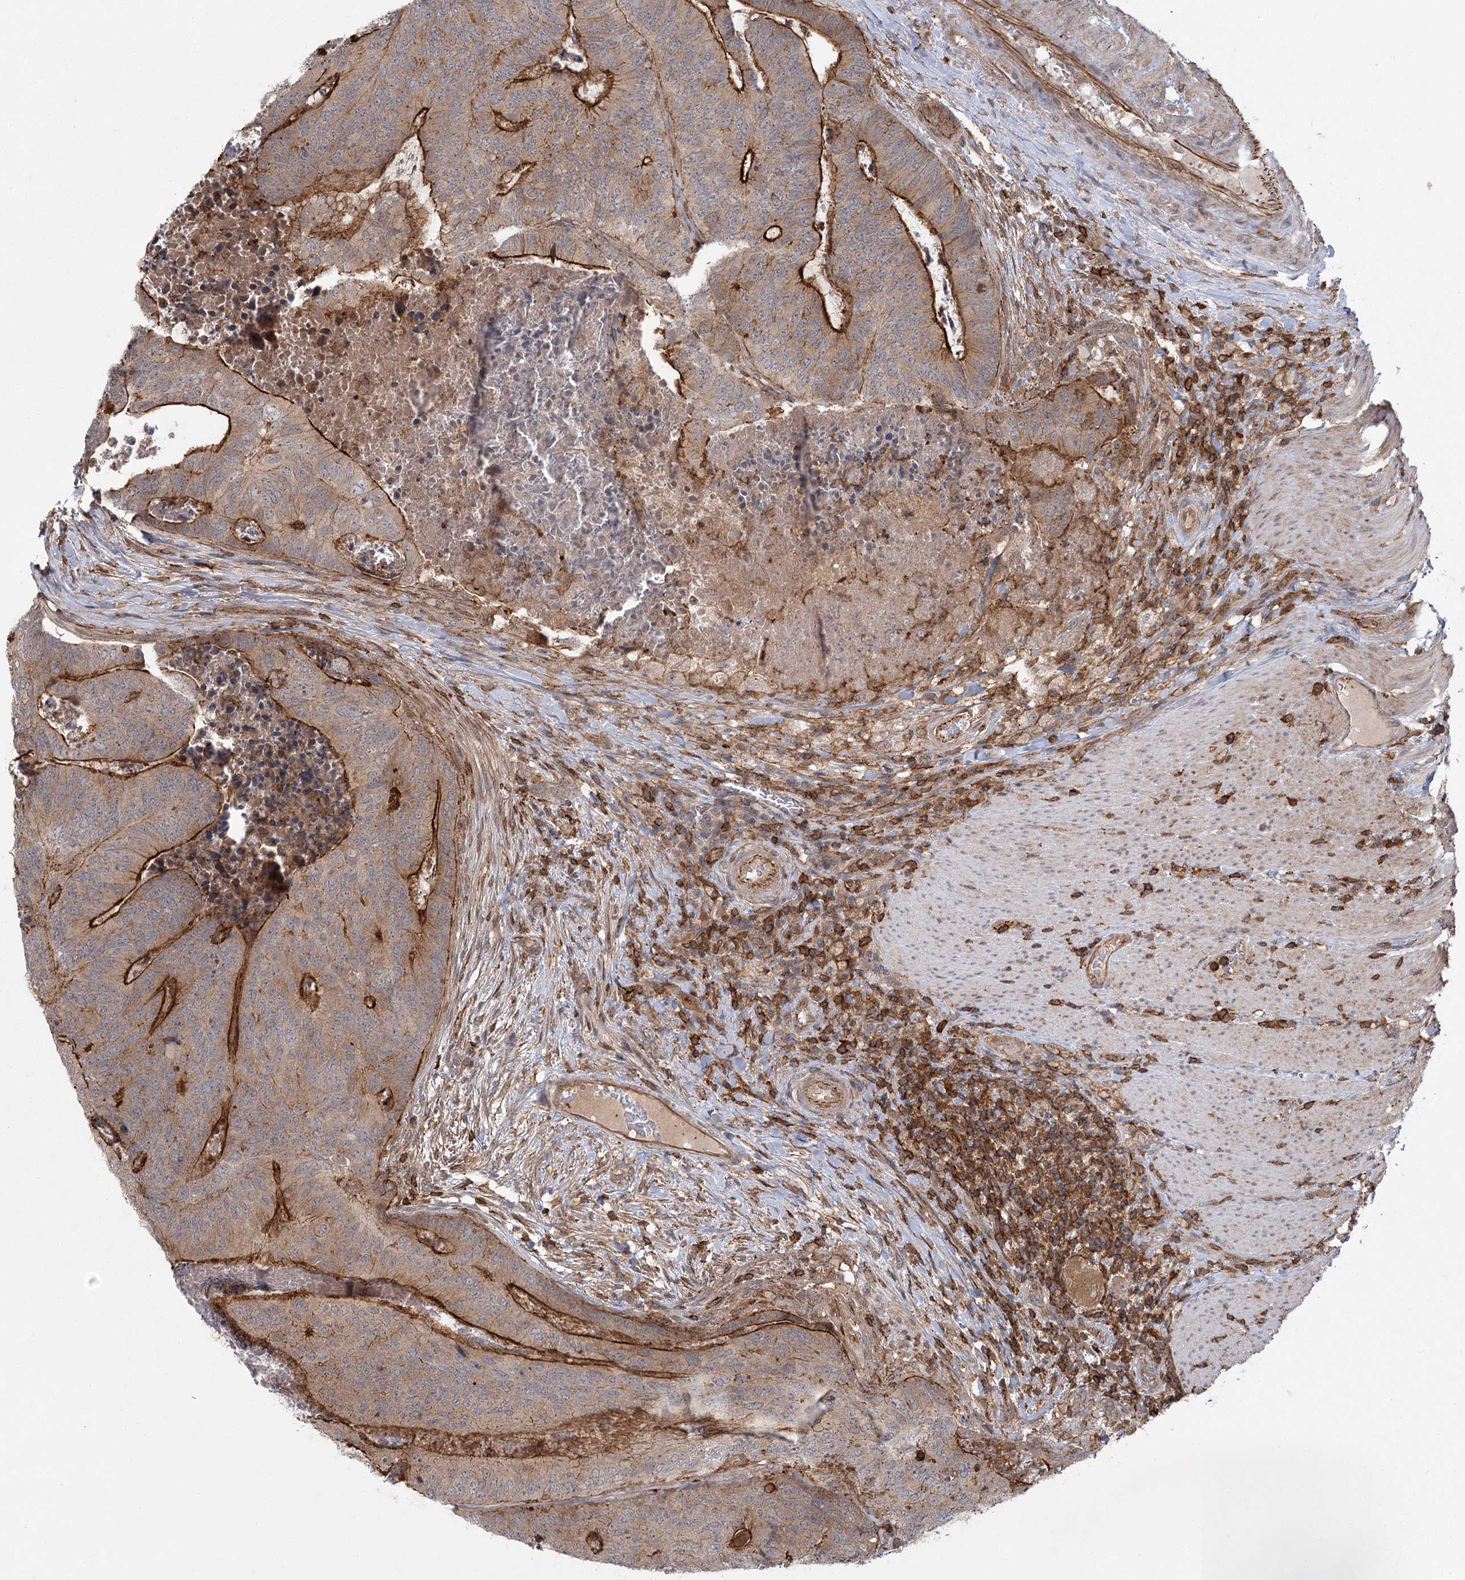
{"staining": {"intensity": "strong", "quantity": ">75%", "location": "cytoplasmic/membranous"}, "tissue": "colorectal cancer", "cell_type": "Tumor cells", "image_type": "cancer", "snomed": [{"axis": "morphology", "description": "Adenocarcinoma, NOS"}, {"axis": "topography", "description": "Colon"}], "caption": "Protein expression analysis of human colorectal cancer reveals strong cytoplasmic/membranous staining in about >75% of tumor cells.", "gene": "MEPE", "patient": {"sex": "female", "age": 67}}